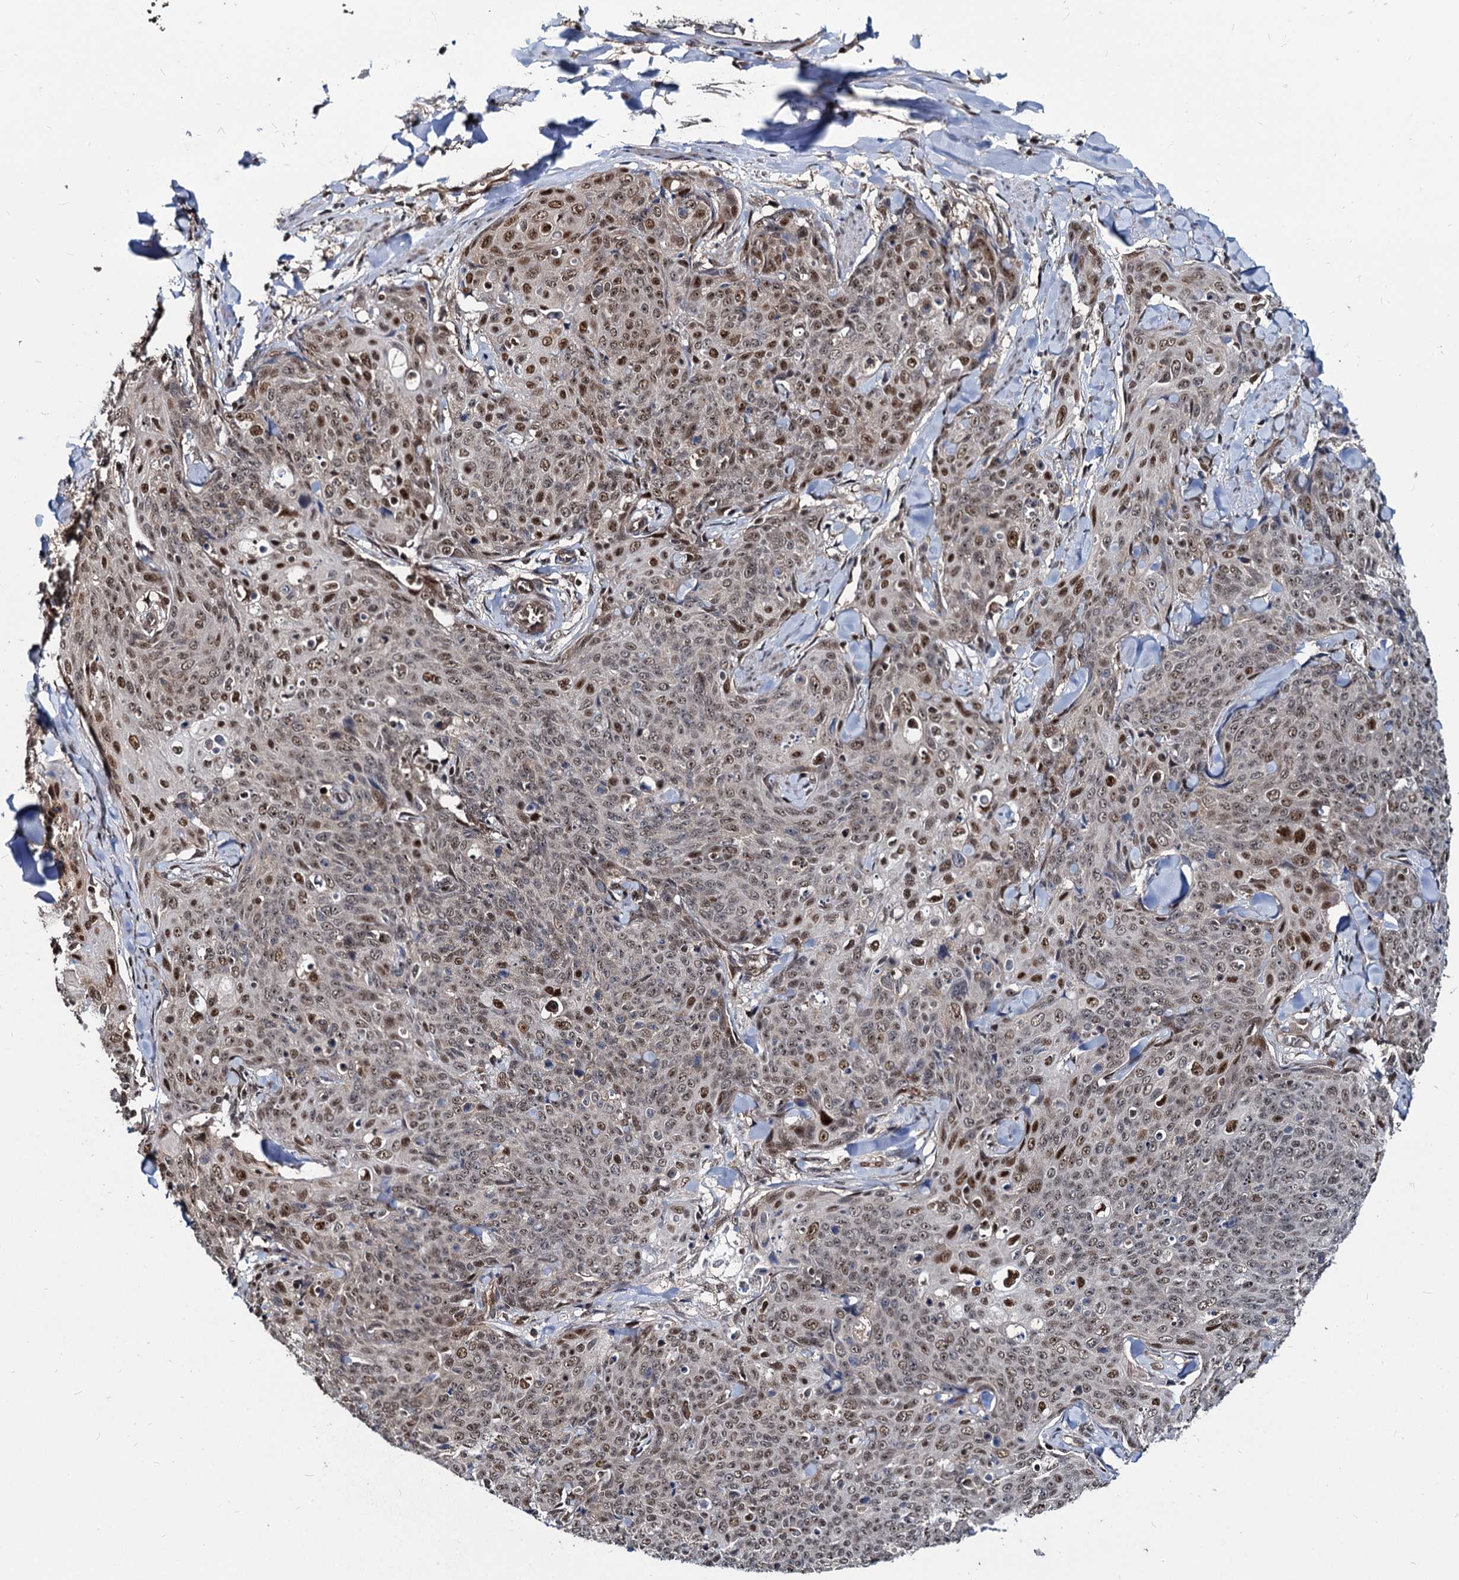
{"staining": {"intensity": "moderate", "quantity": ">75%", "location": "nuclear"}, "tissue": "skin cancer", "cell_type": "Tumor cells", "image_type": "cancer", "snomed": [{"axis": "morphology", "description": "Squamous cell carcinoma, NOS"}, {"axis": "topography", "description": "Skin"}, {"axis": "topography", "description": "Vulva"}], "caption": "Immunohistochemistry of skin cancer (squamous cell carcinoma) reveals medium levels of moderate nuclear positivity in about >75% of tumor cells.", "gene": "UBLCP1", "patient": {"sex": "female", "age": 85}}